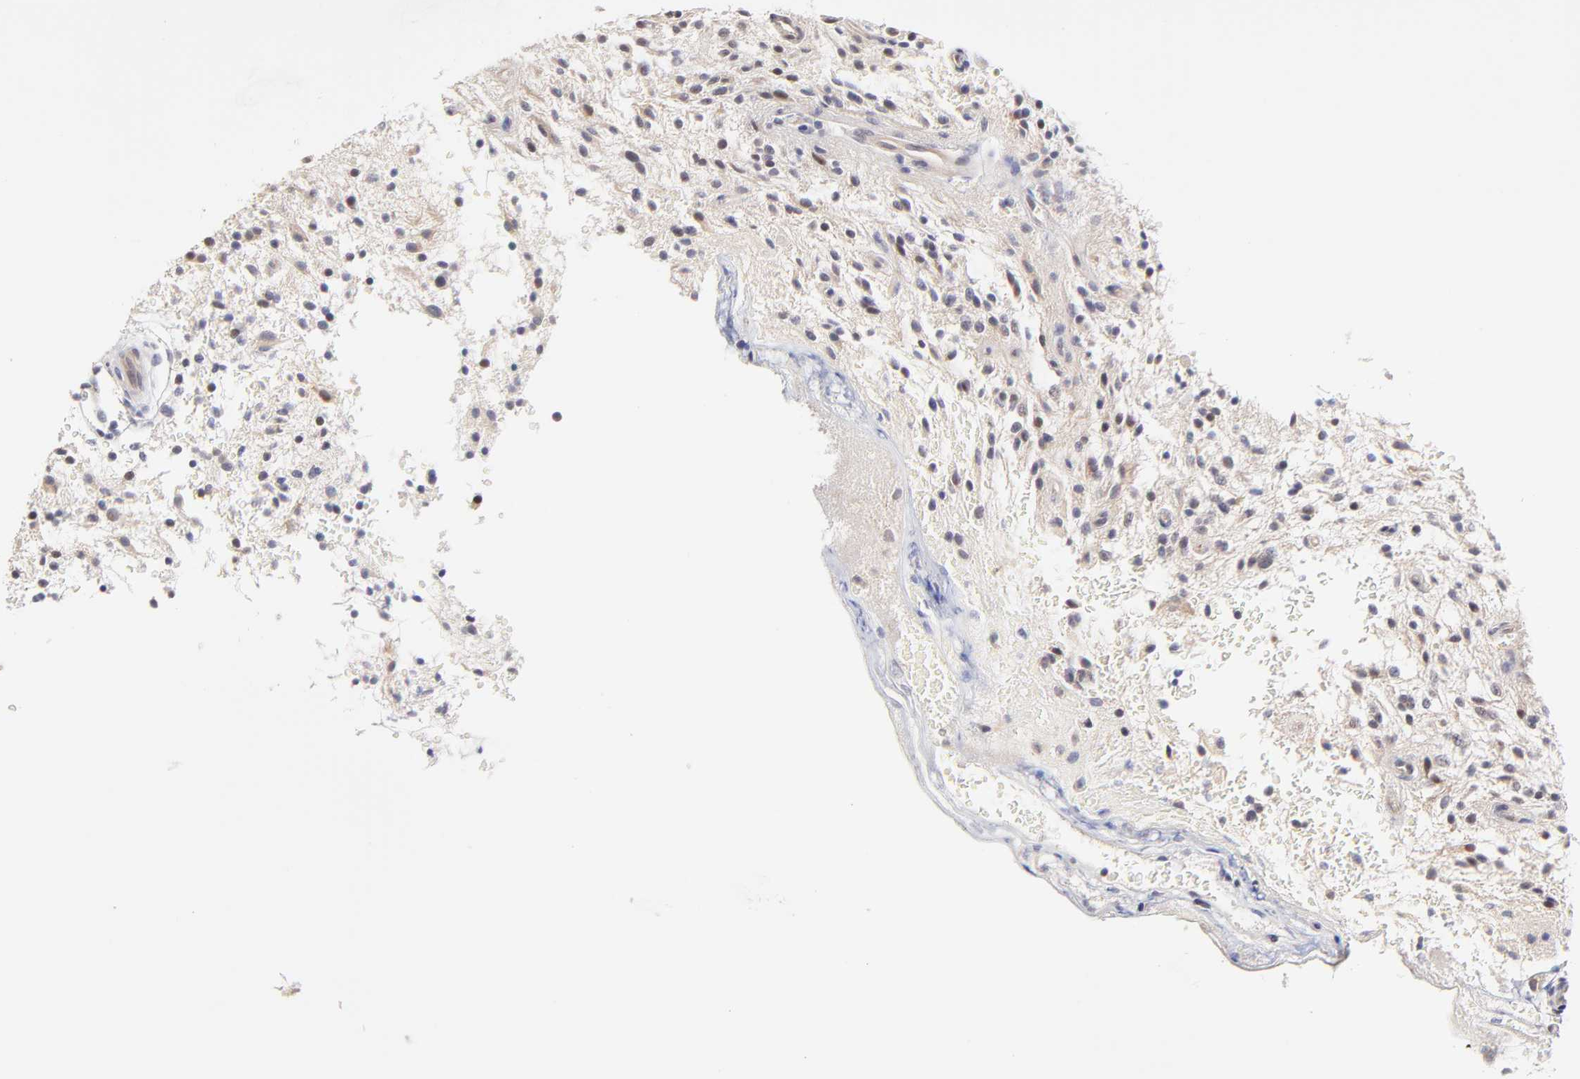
{"staining": {"intensity": "weak", "quantity": "<25%", "location": "cytoplasmic/membranous"}, "tissue": "glioma", "cell_type": "Tumor cells", "image_type": "cancer", "snomed": [{"axis": "morphology", "description": "Glioma, malignant, NOS"}, {"axis": "topography", "description": "Cerebellum"}], "caption": "Glioma (malignant) stained for a protein using immunohistochemistry exhibits no staining tumor cells.", "gene": "ZNF10", "patient": {"sex": "female", "age": 10}}